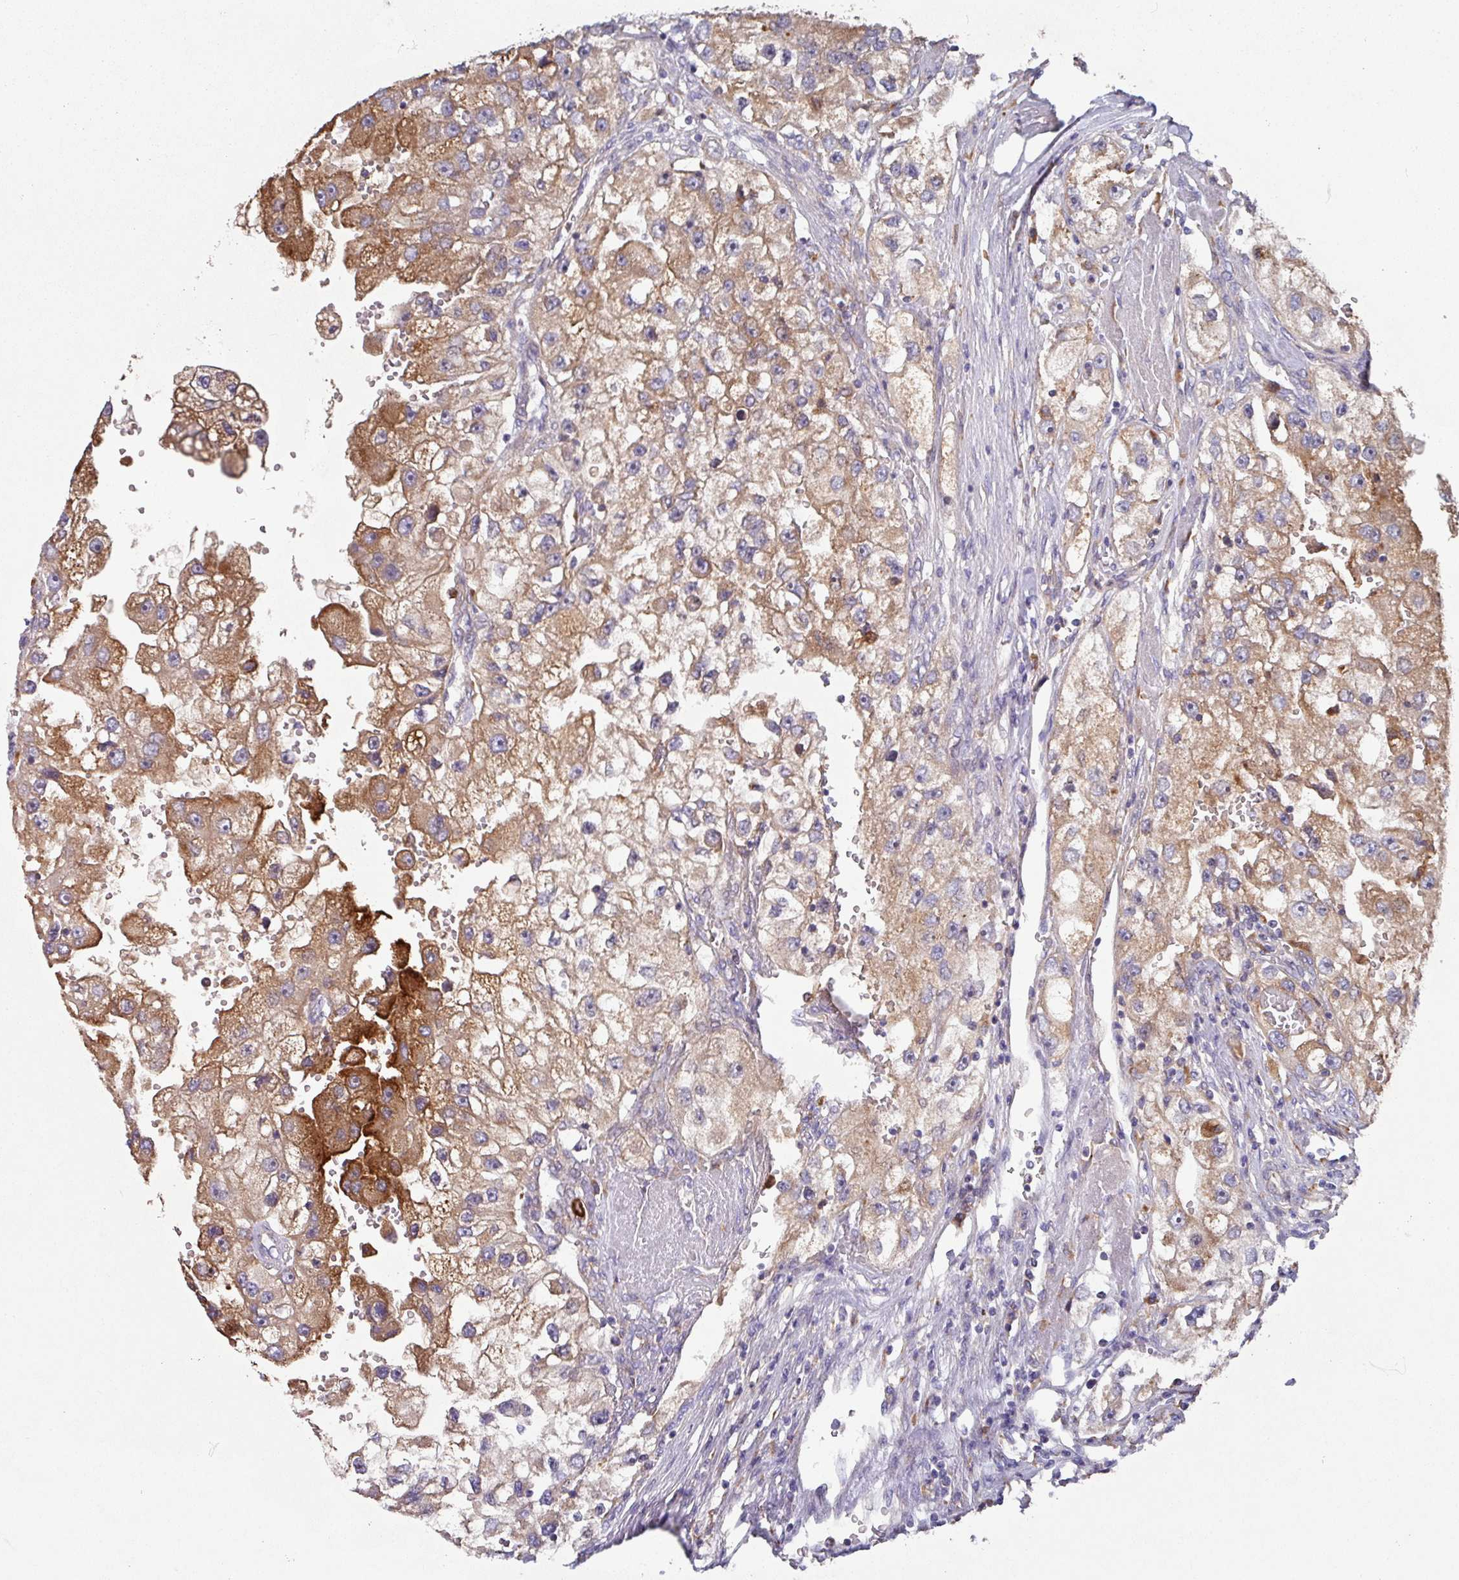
{"staining": {"intensity": "moderate", "quantity": ">75%", "location": "cytoplasmic/membranous"}, "tissue": "renal cancer", "cell_type": "Tumor cells", "image_type": "cancer", "snomed": [{"axis": "morphology", "description": "Adenocarcinoma, NOS"}, {"axis": "topography", "description": "Kidney"}], "caption": "Moderate cytoplasmic/membranous positivity for a protein is identified in approximately >75% of tumor cells of renal adenocarcinoma using immunohistochemistry.", "gene": "TRIM14", "patient": {"sex": "male", "age": 63}}